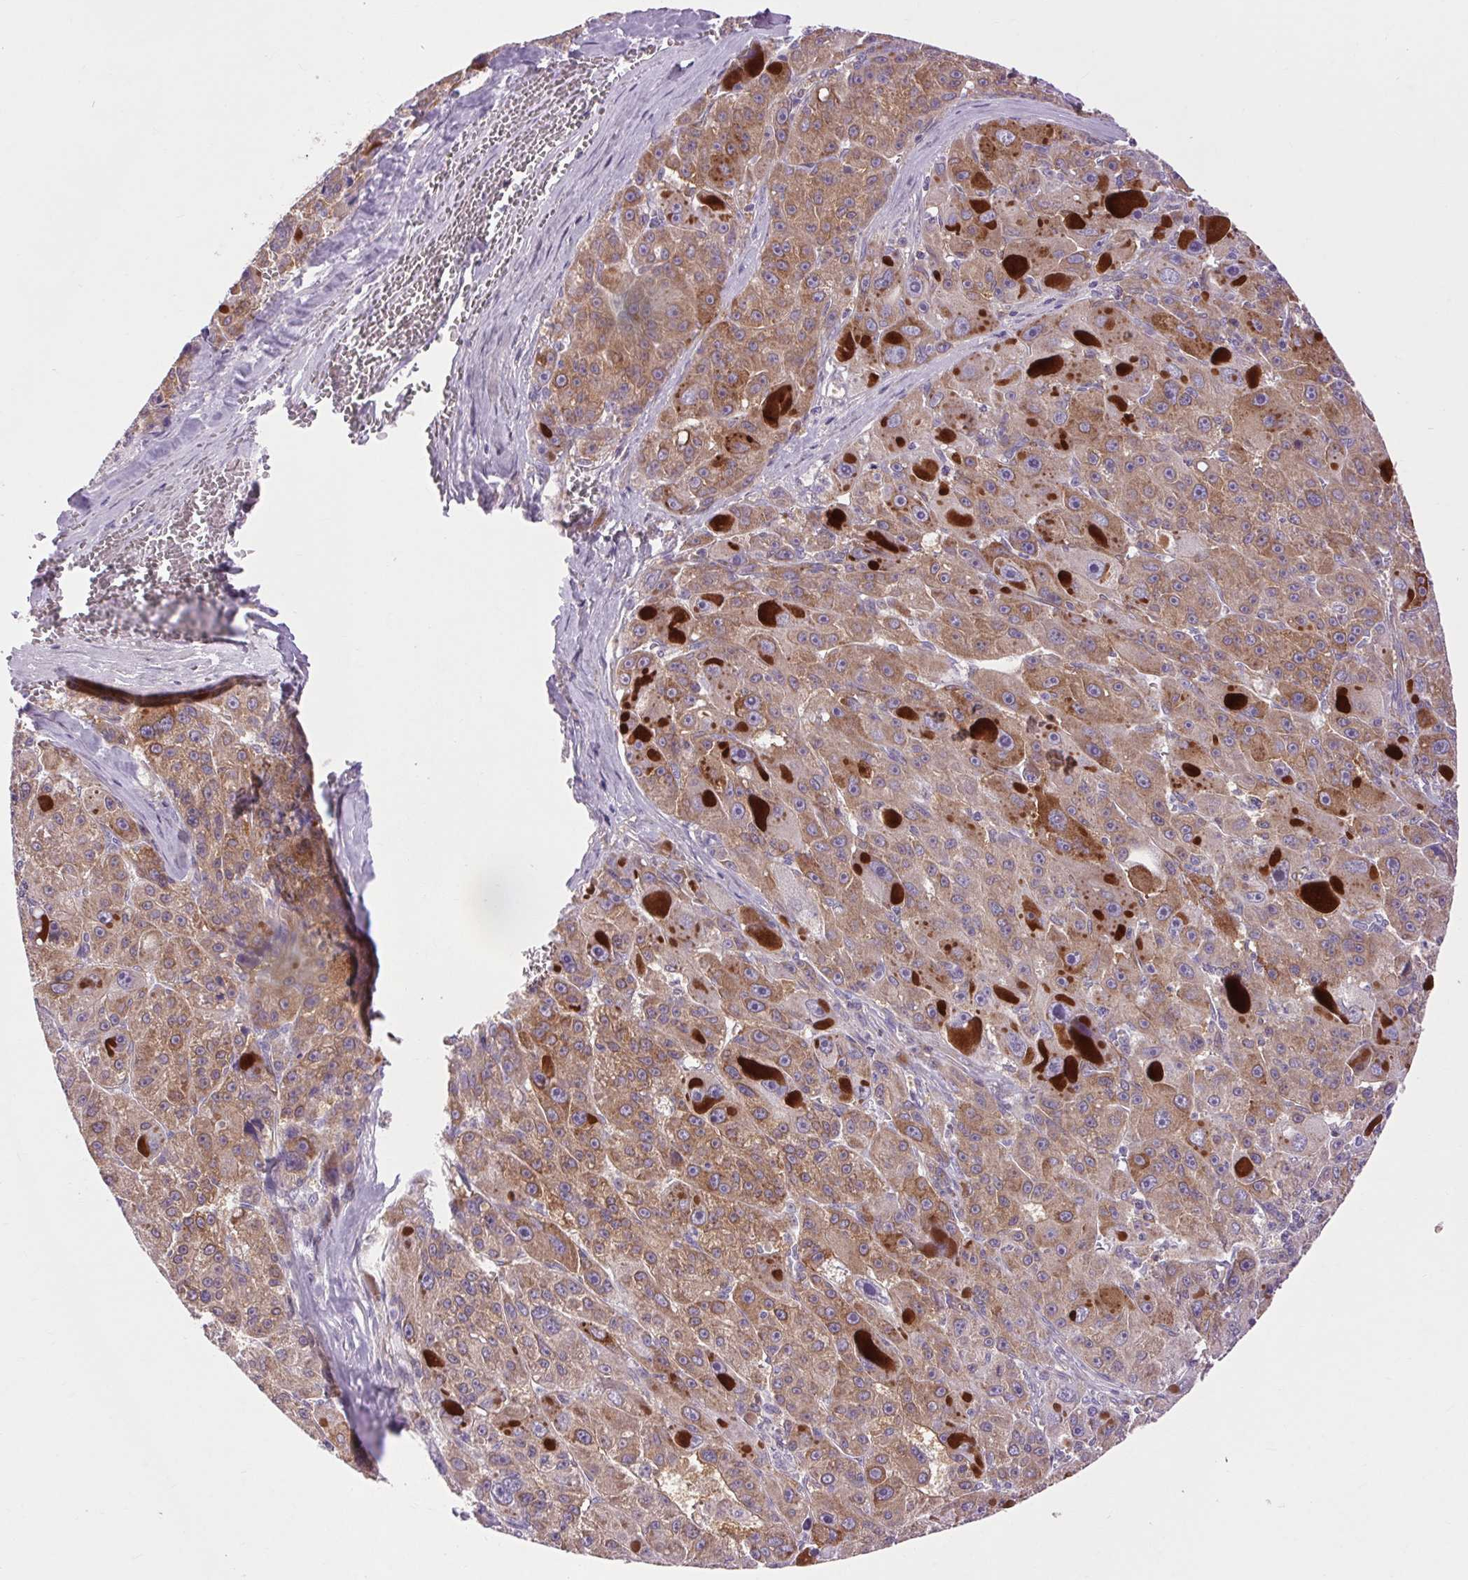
{"staining": {"intensity": "moderate", "quantity": "25%-75%", "location": "cytoplasmic/membranous"}, "tissue": "liver cancer", "cell_type": "Tumor cells", "image_type": "cancer", "snomed": [{"axis": "morphology", "description": "Carcinoma, Hepatocellular, NOS"}, {"axis": "topography", "description": "Liver"}], "caption": "Protein expression analysis of human hepatocellular carcinoma (liver) reveals moderate cytoplasmic/membranous expression in about 25%-75% of tumor cells.", "gene": "SOWAHC", "patient": {"sex": "male", "age": 76}}